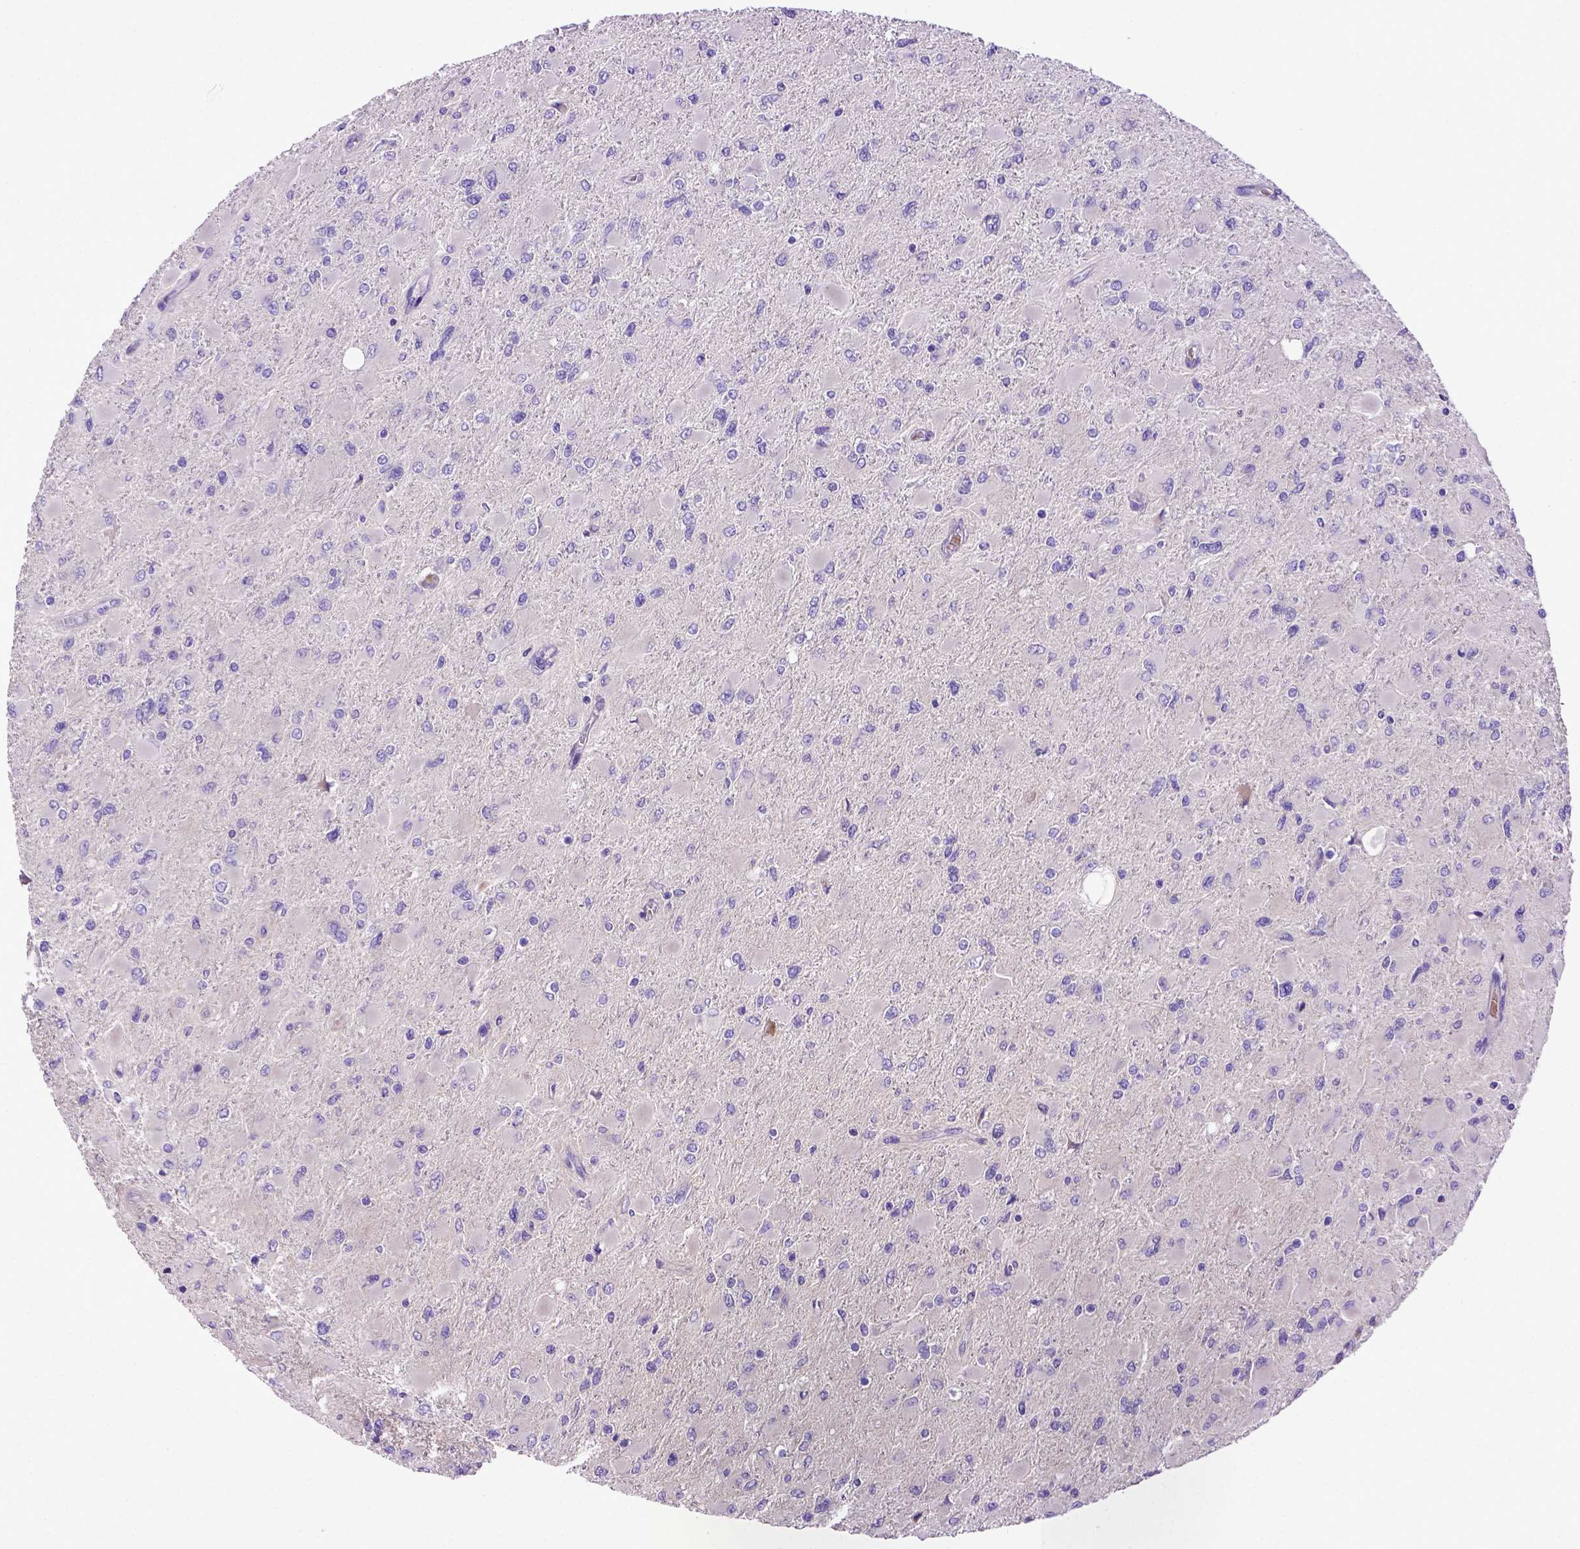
{"staining": {"intensity": "negative", "quantity": "none", "location": "none"}, "tissue": "glioma", "cell_type": "Tumor cells", "image_type": "cancer", "snomed": [{"axis": "morphology", "description": "Glioma, malignant, High grade"}, {"axis": "topography", "description": "Cerebral cortex"}], "caption": "There is no significant expression in tumor cells of glioma.", "gene": "ADAM12", "patient": {"sex": "female", "age": 36}}